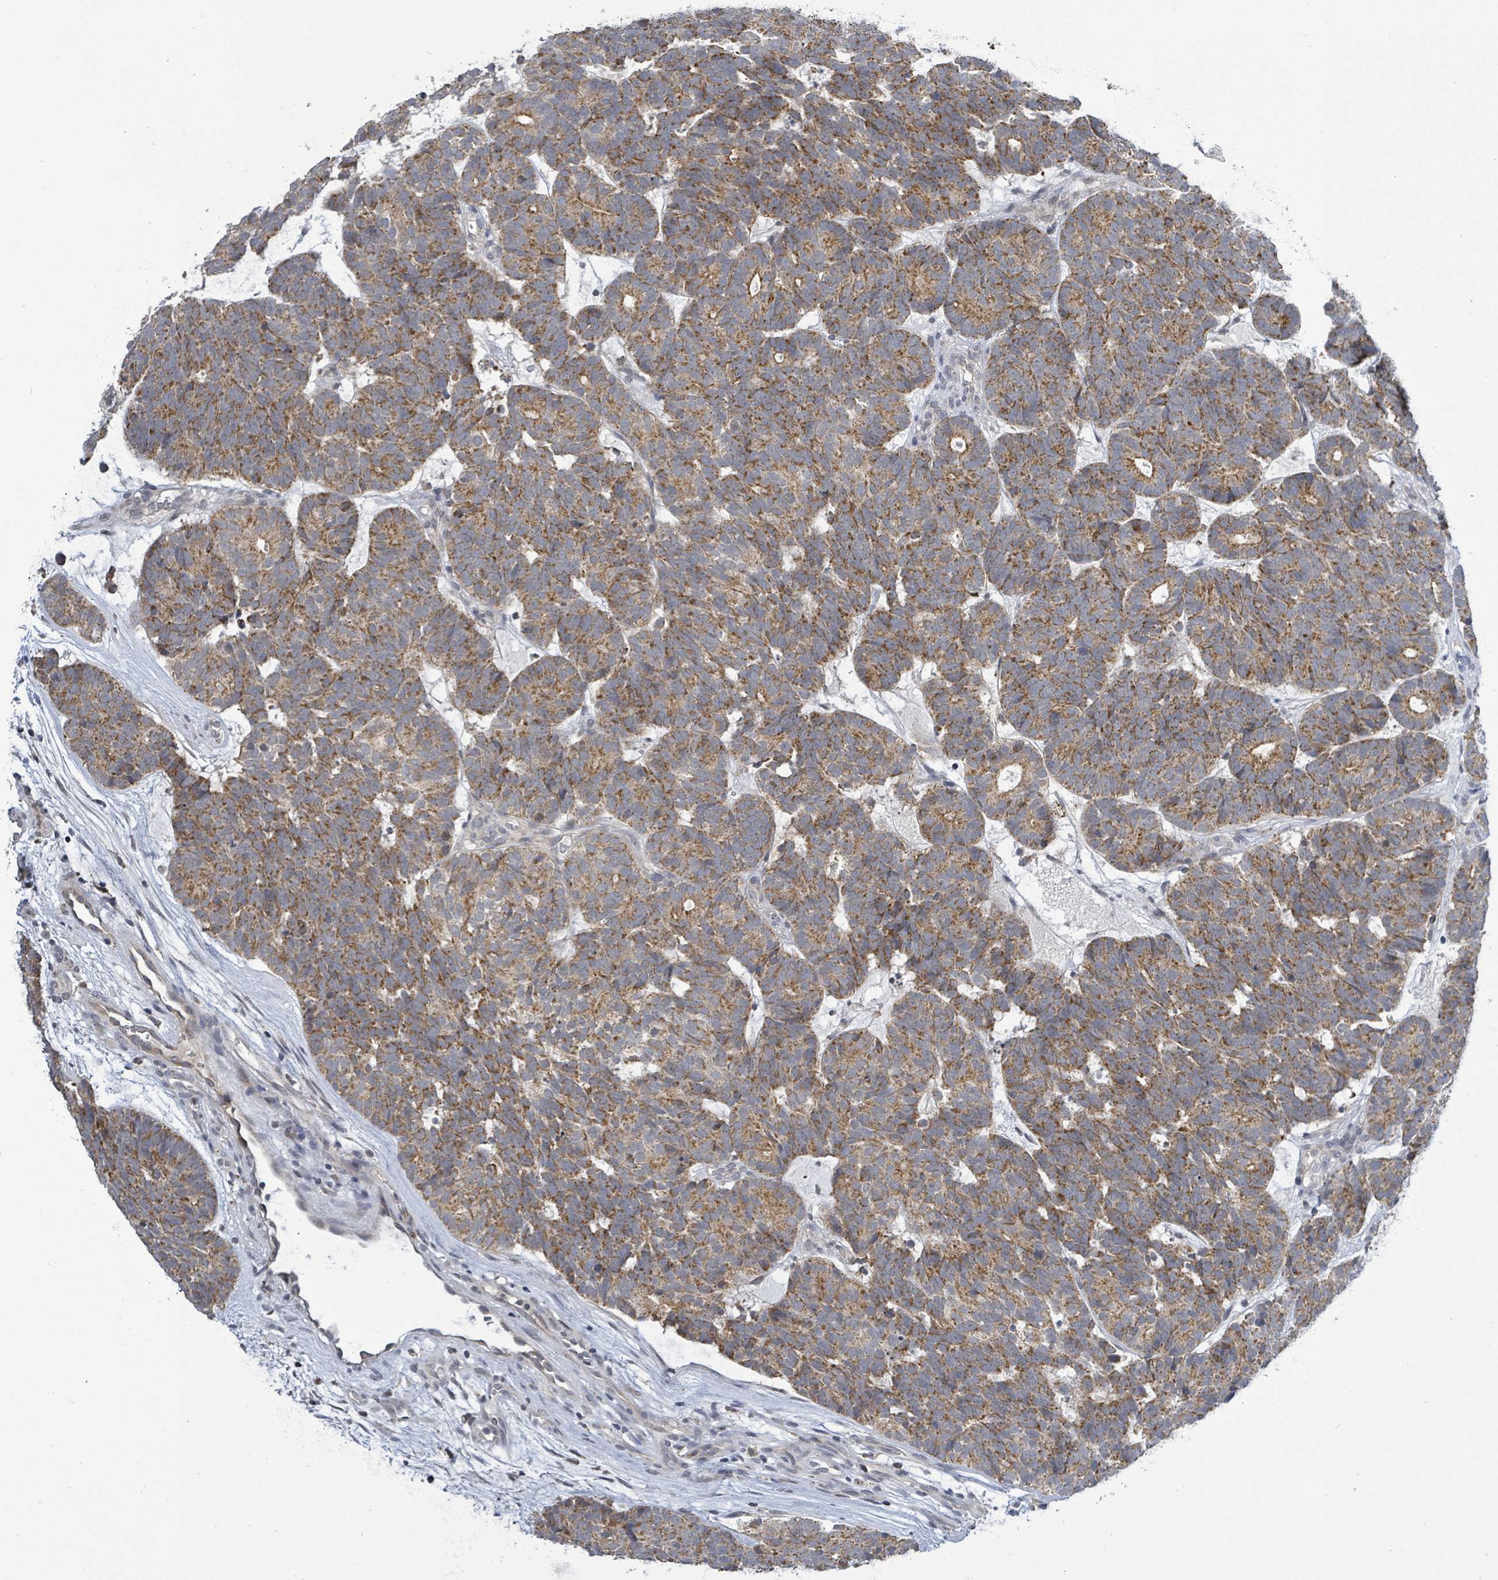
{"staining": {"intensity": "moderate", "quantity": ">75%", "location": "cytoplasmic/membranous"}, "tissue": "head and neck cancer", "cell_type": "Tumor cells", "image_type": "cancer", "snomed": [{"axis": "morphology", "description": "Adenocarcinoma, NOS"}, {"axis": "topography", "description": "Head-Neck"}], "caption": "Adenocarcinoma (head and neck) was stained to show a protein in brown. There is medium levels of moderate cytoplasmic/membranous positivity in approximately >75% of tumor cells.", "gene": "COQ10B", "patient": {"sex": "female", "age": 81}}